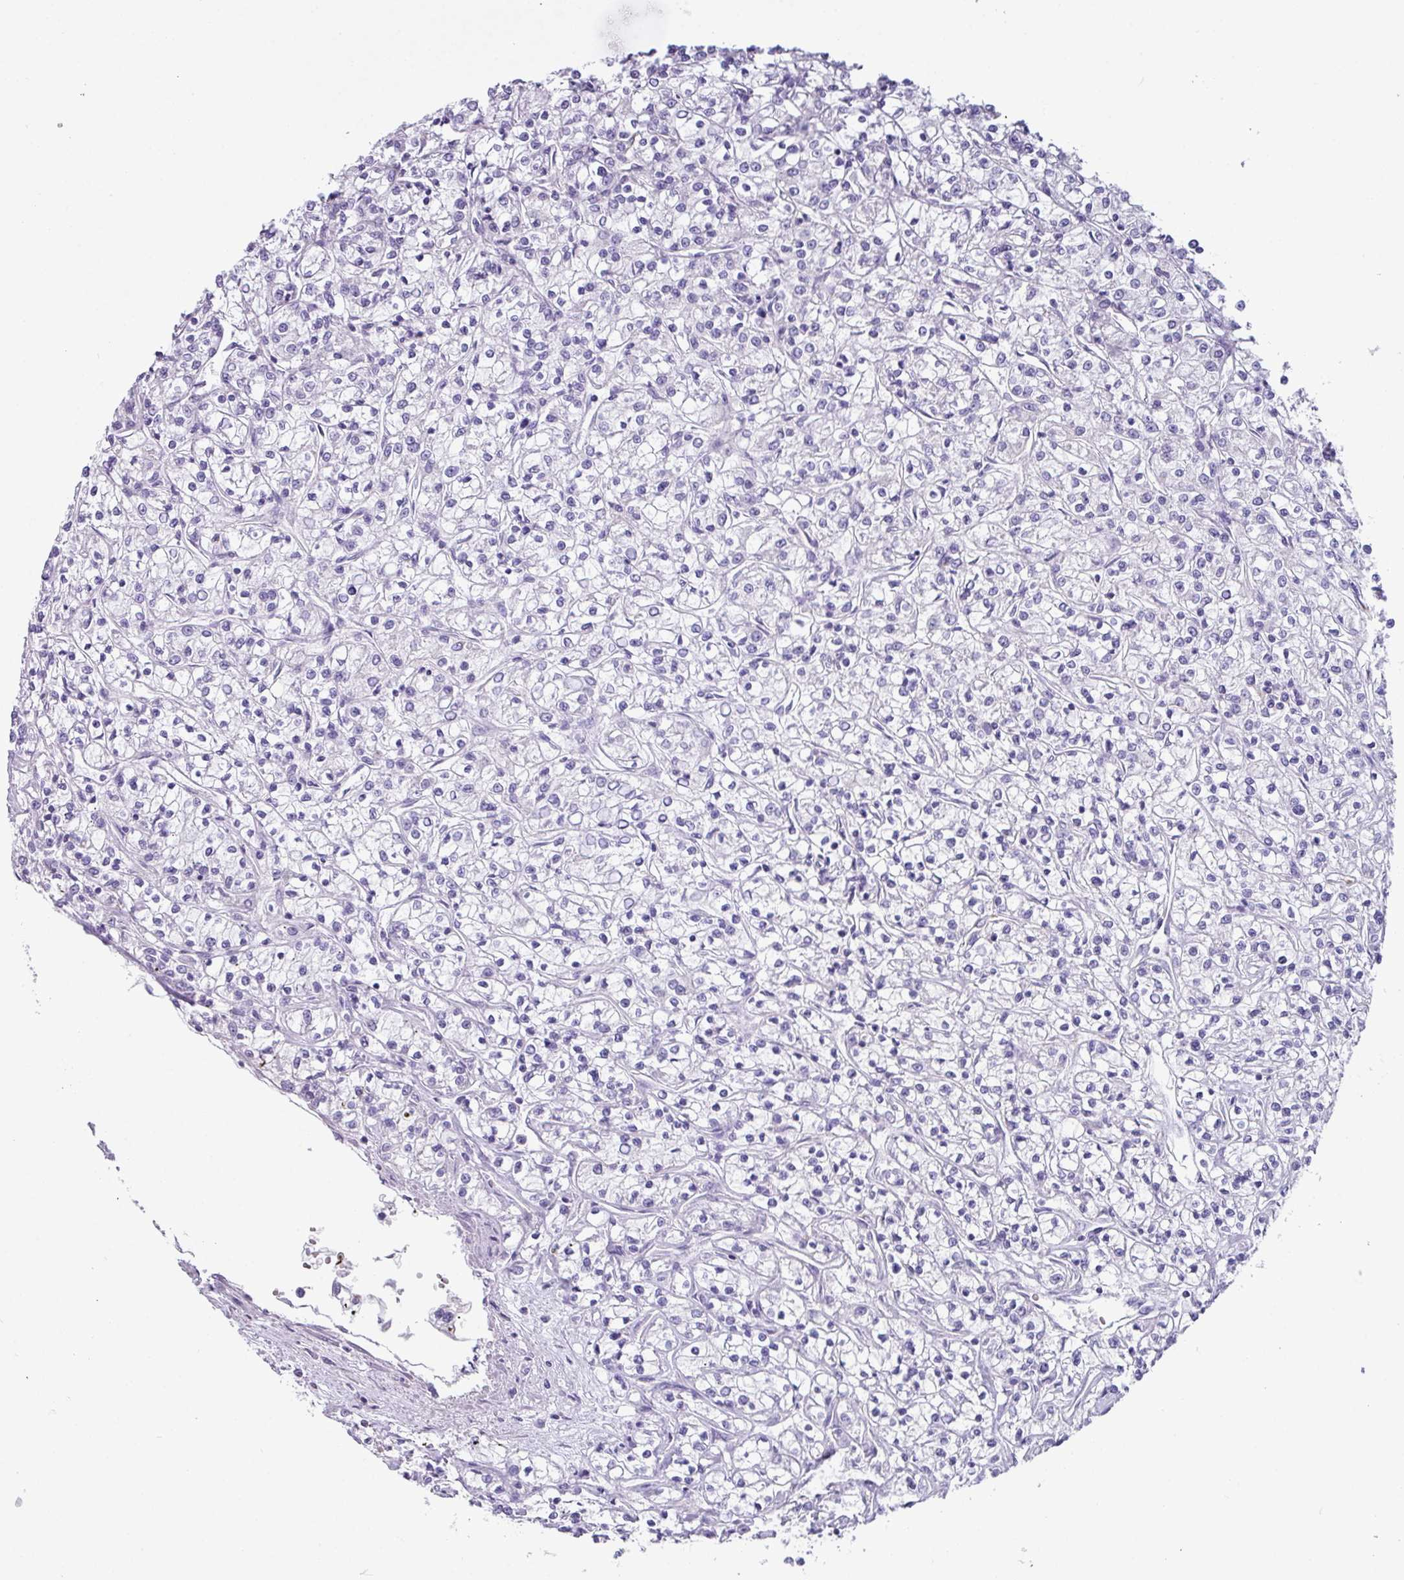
{"staining": {"intensity": "negative", "quantity": "none", "location": "none"}, "tissue": "renal cancer", "cell_type": "Tumor cells", "image_type": "cancer", "snomed": [{"axis": "morphology", "description": "Adenocarcinoma, NOS"}, {"axis": "topography", "description": "Kidney"}], "caption": "A micrograph of human renal cancer (adenocarcinoma) is negative for staining in tumor cells.", "gene": "NCCRP1", "patient": {"sex": "female", "age": 59}}